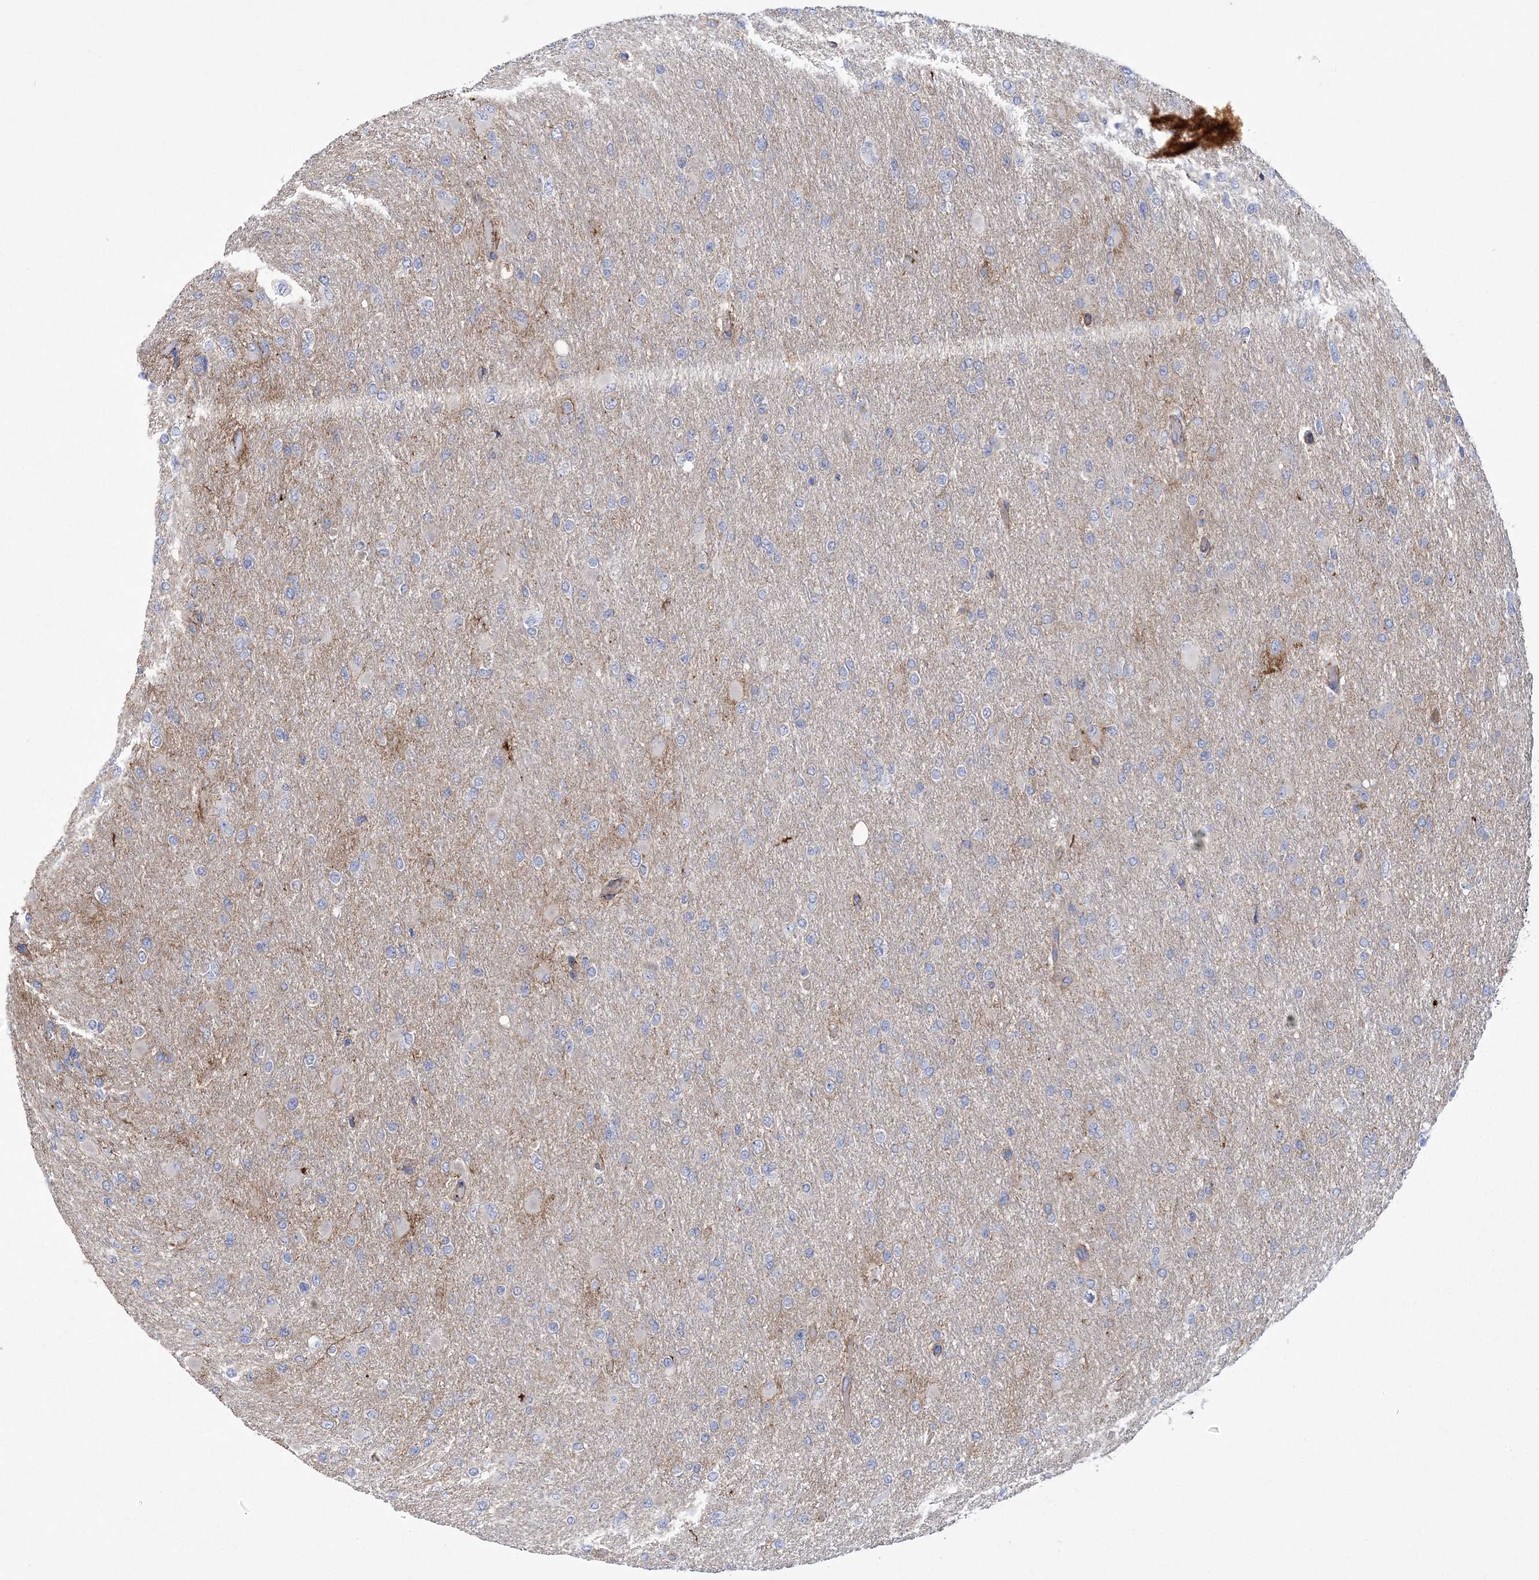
{"staining": {"intensity": "negative", "quantity": "none", "location": "none"}, "tissue": "glioma", "cell_type": "Tumor cells", "image_type": "cancer", "snomed": [{"axis": "morphology", "description": "Glioma, malignant, High grade"}, {"axis": "topography", "description": "Cerebral cortex"}], "caption": "Immunohistochemistry (IHC) histopathology image of neoplastic tissue: human malignant high-grade glioma stained with DAB demonstrates no significant protein staining in tumor cells.", "gene": "ARSJ", "patient": {"sex": "female", "age": 36}}